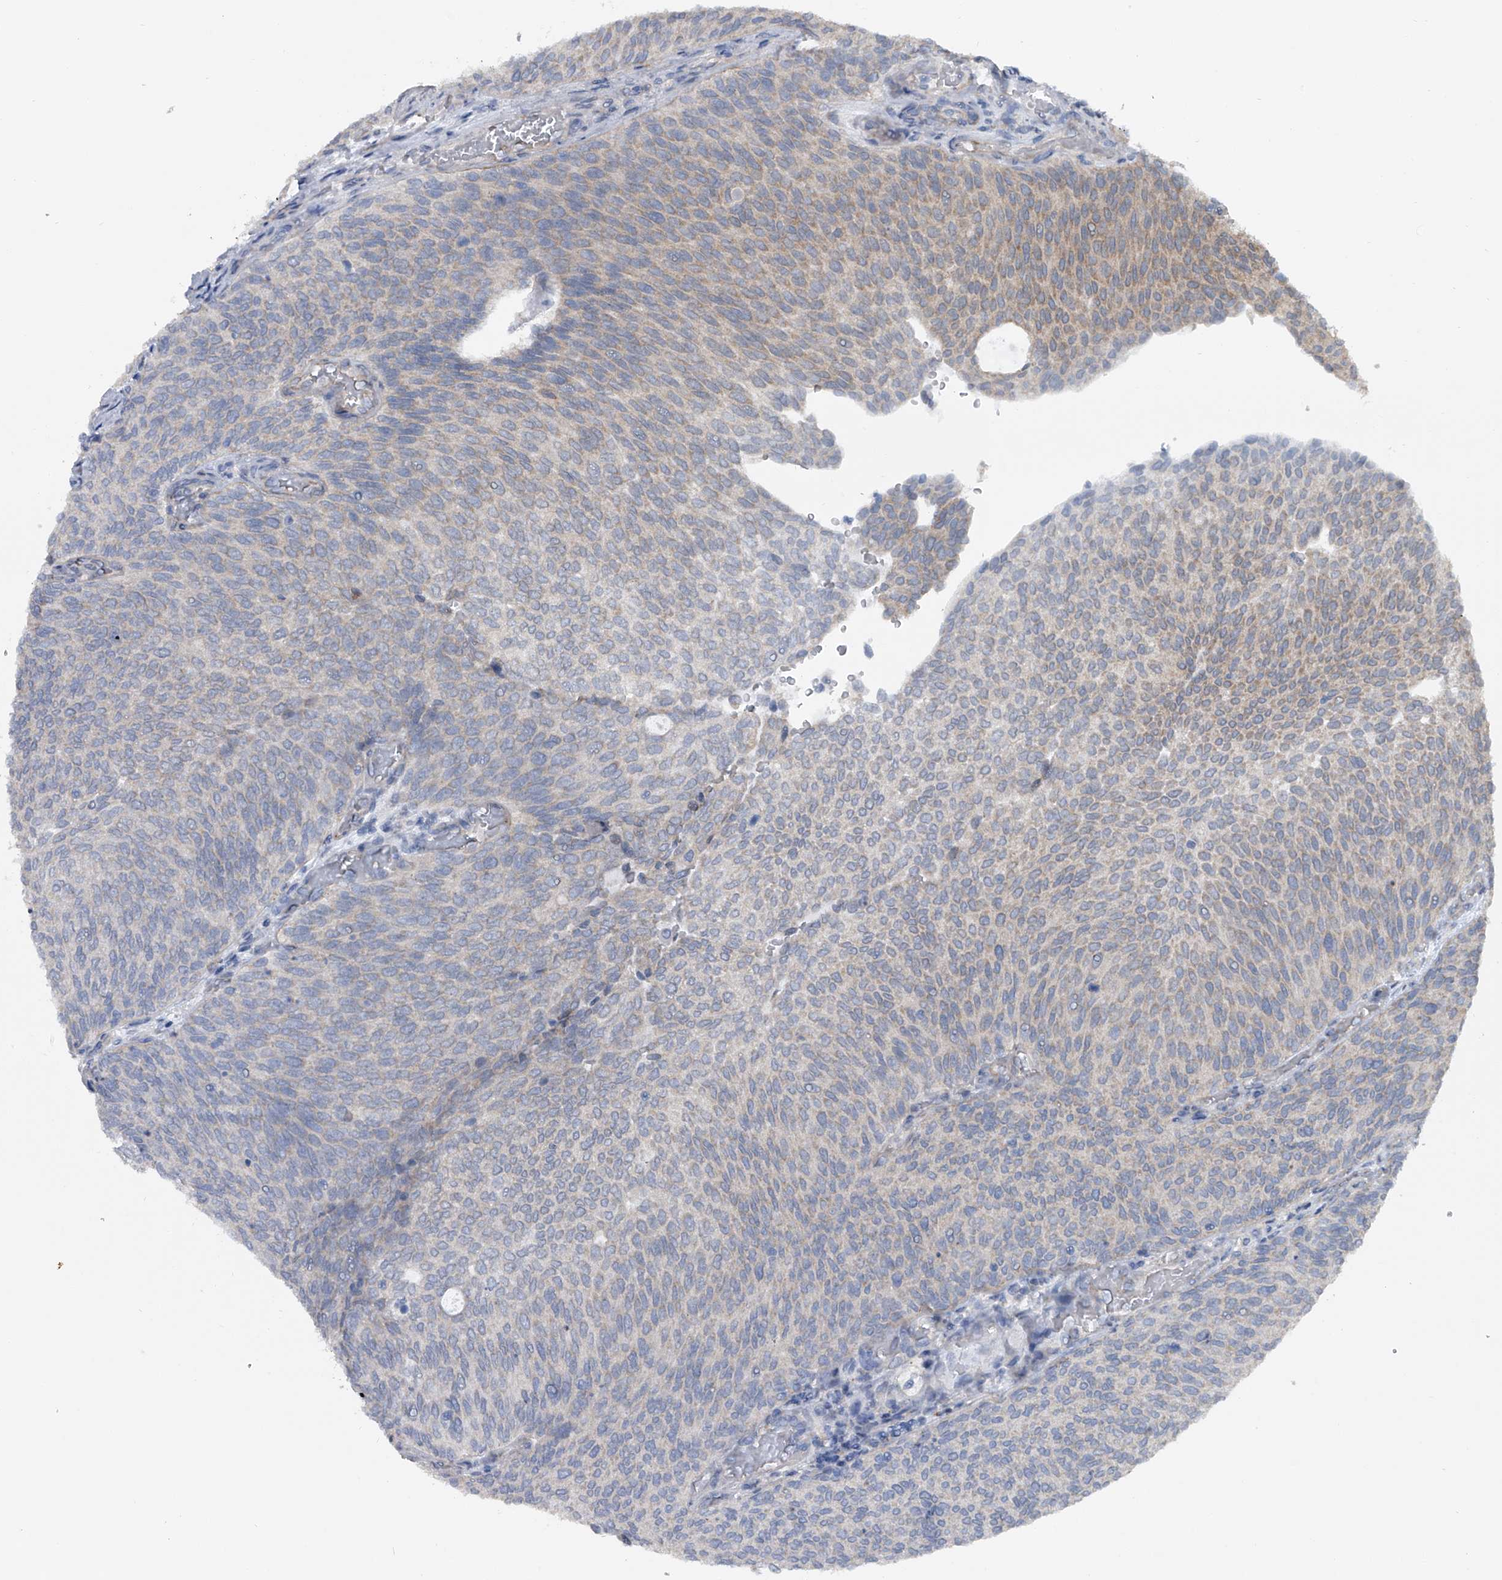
{"staining": {"intensity": "moderate", "quantity": "<25%", "location": "cytoplasmic/membranous"}, "tissue": "urothelial cancer", "cell_type": "Tumor cells", "image_type": "cancer", "snomed": [{"axis": "morphology", "description": "Urothelial carcinoma, Low grade"}, {"axis": "topography", "description": "Urinary bladder"}], "caption": "Immunohistochemistry (DAB (3,3'-diaminobenzidine)) staining of human urothelial carcinoma (low-grade) demonstrates moderate cytoplasmic/membranous protein positivity in about <25% of tumor cells. (DAB = brown stain, brightfield microscopy at high magnification).", "gene": "GEMIN8", "patient": {"sex": "female", "age": 79}}